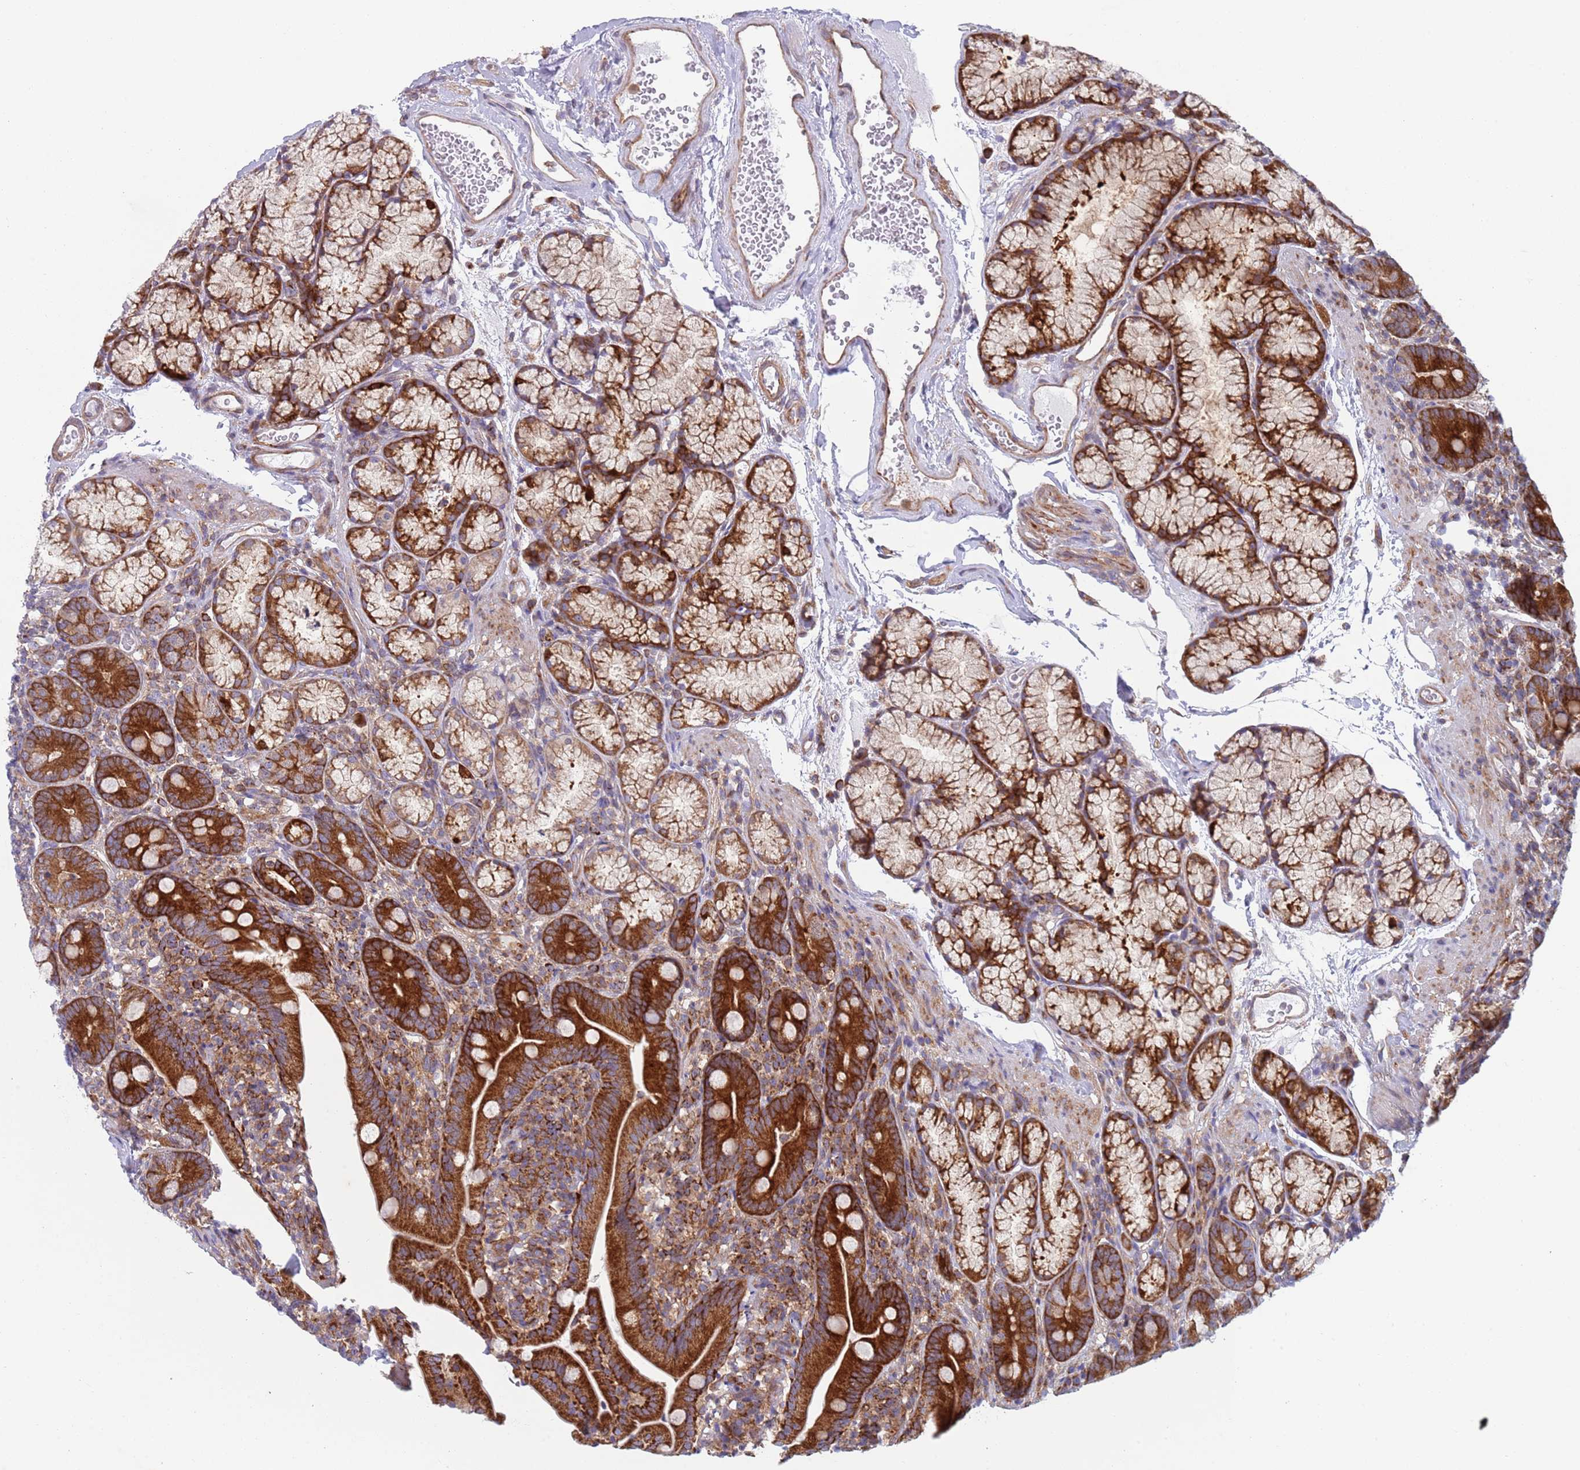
{"staining": {"intensity": "strong", "quantity": ">75%", "location": "cytoplasmic/membranous"}, "tissue": "duodenum", "cell_type": "Glandular cells", "image_type": "normal", "snomed": [{"axis": "morphology", "description": "Normal tissue, NOS"}, {"axis": "topography", "description": "Duodenum"}], "caption": "IHC (DAB (3,3'-diaminobenzidine)) staining of unremarkable human duodenum displays strong cytoplasmic/membranous protein positivity in about >75% of glandular cells. (DAB IHC, brown staining for protein, blue staining for nuclei).", "gene": "ZMYM5", "patient": {"sex": "female", "age": 67}}